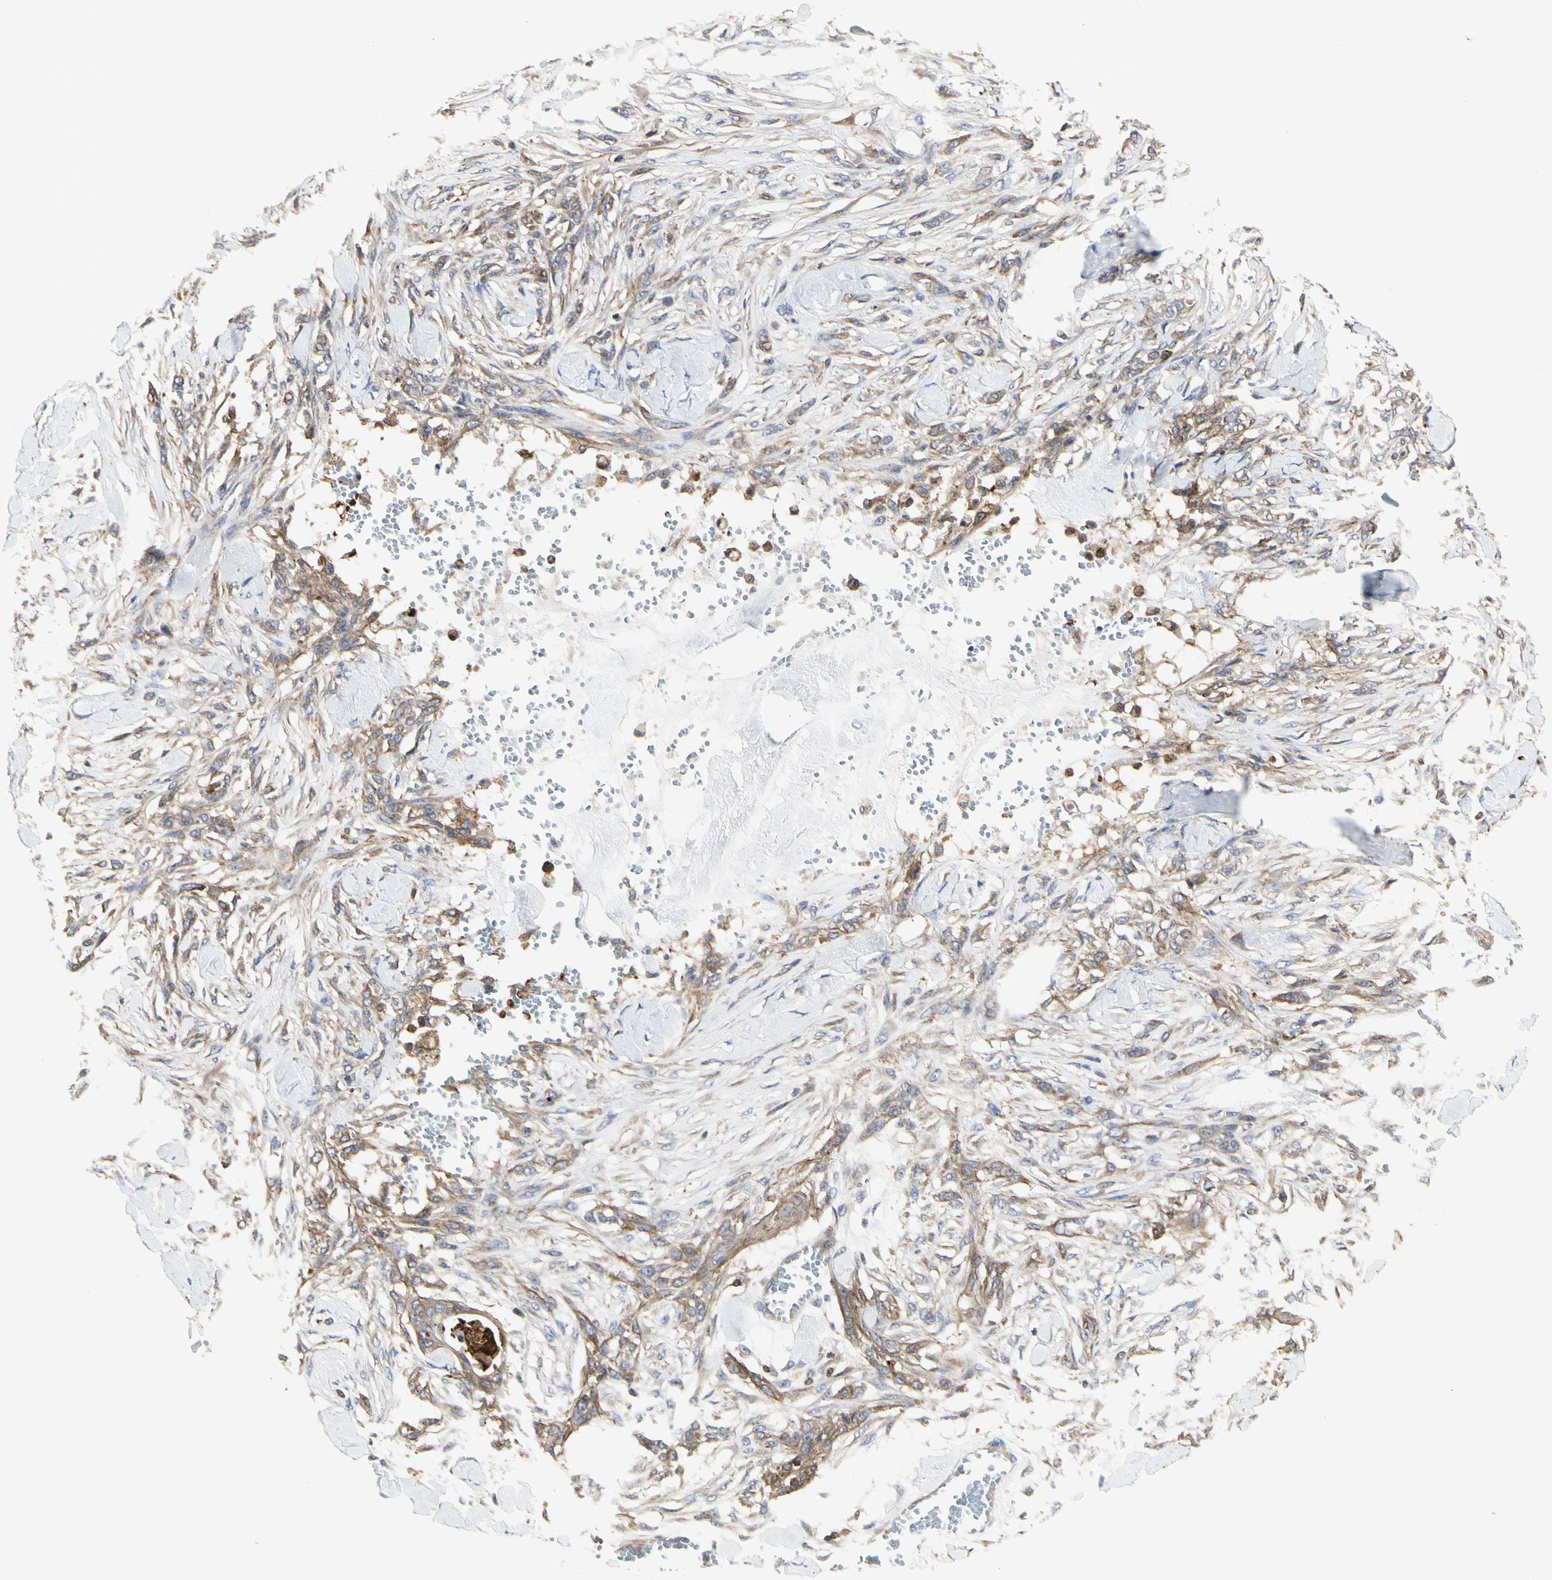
{"staining": {"intensity": "moderate", "quantity": ">75%", "location": "cytoplasmic/membranous"}, "tissue": "skin cancer", "cell_type": "Tumor cells", "image_type": "cancer", "snomed": [{"axis": "morphology", "description": "Normal tissue, NOS"}, {"axis": "morphology", "description": "Squamous cell carcinoma, NOS"}, {"axis": "topography", "description": "Skin"}], "caption": "Skin cancer (squamous cell carcinoma) tissue displays moderate cytoplasmic/membranous positivity in about >75% of tumor cells, visualized by immunohistochemistry.", "gene": "NAPG", "patient": {"sex": "female", "age": 59}}